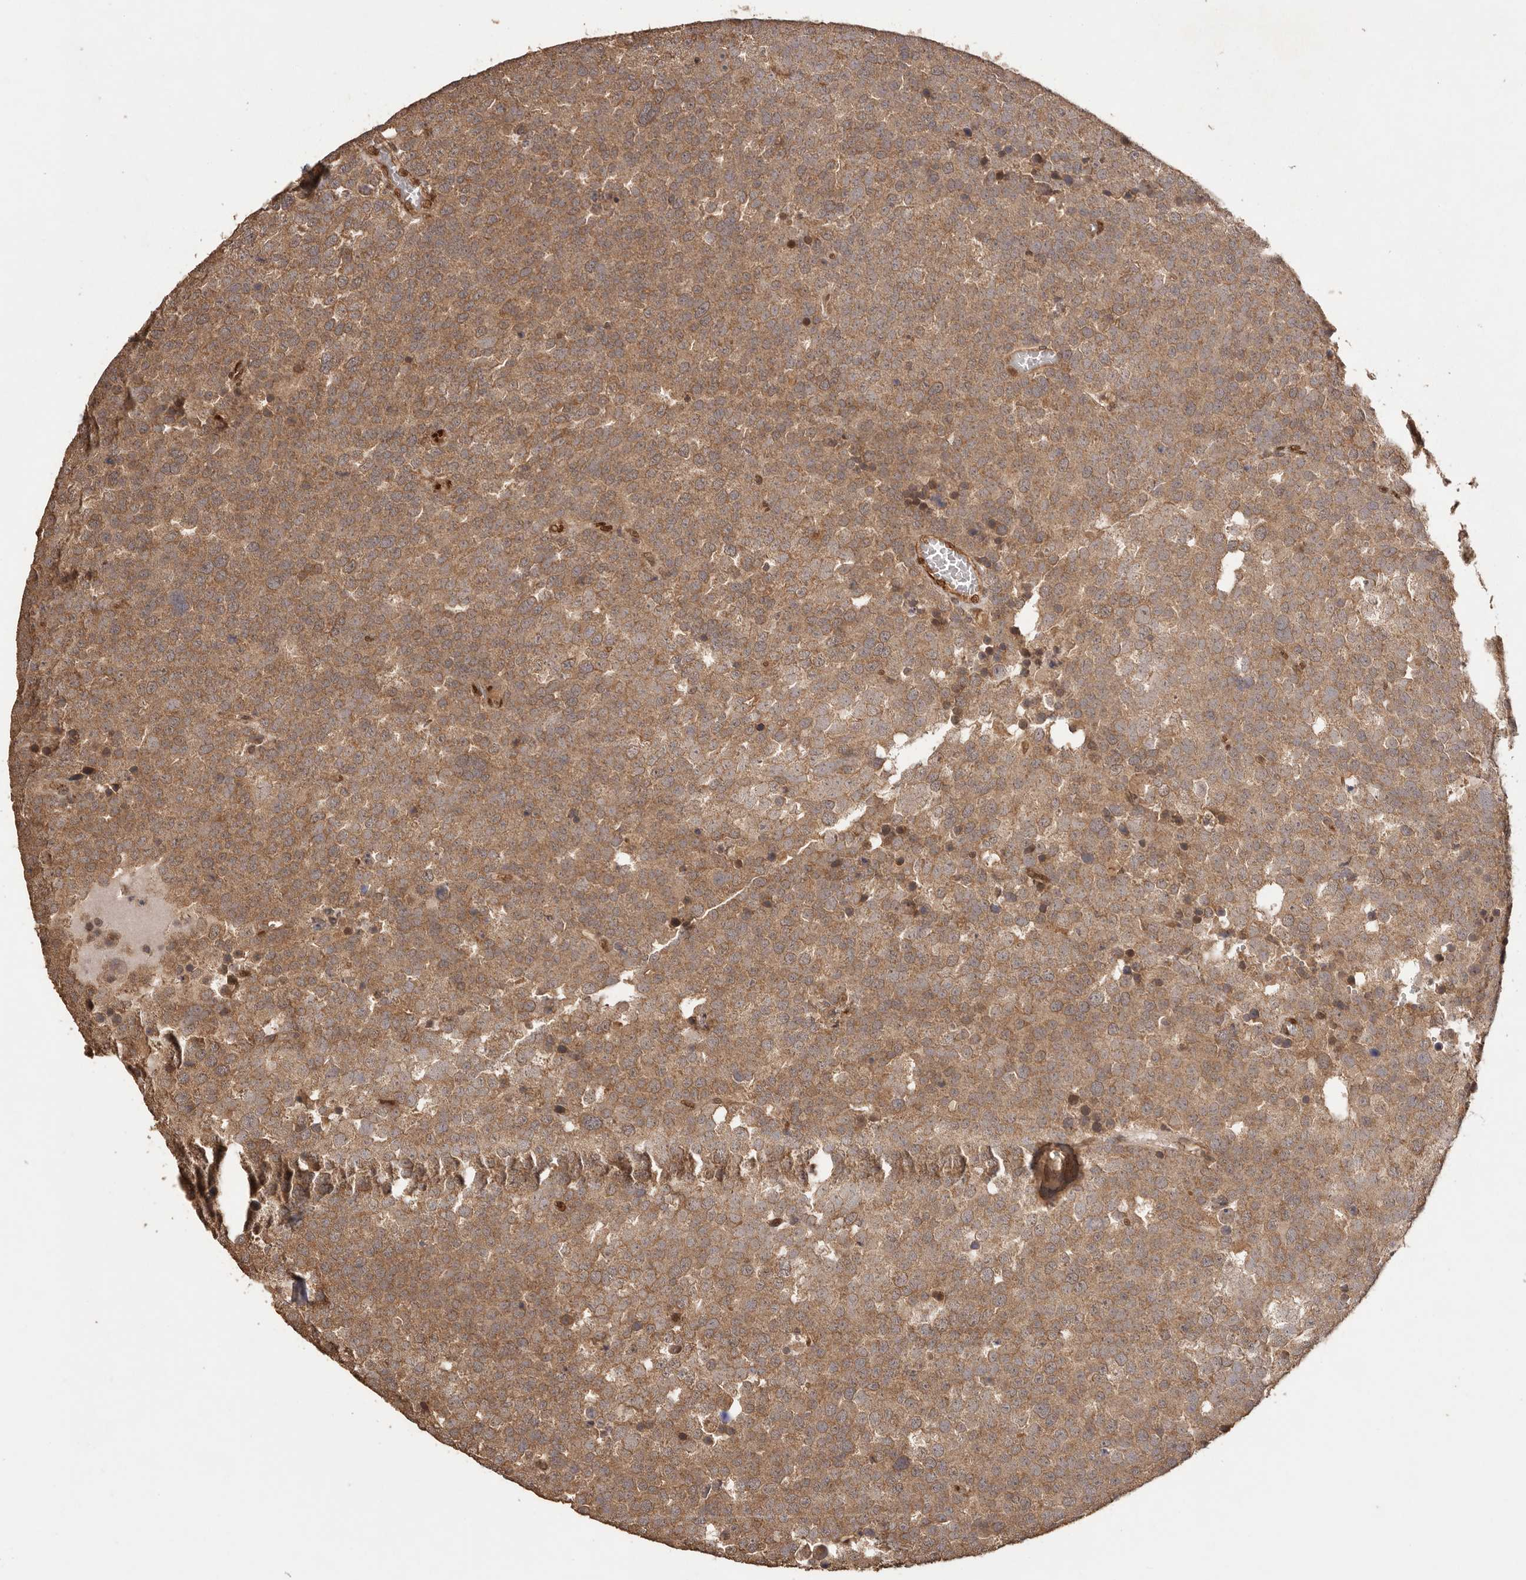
{"staining": {"intensity": "moderate", "quantity": ">75%", "location": "cytoplasmic/membranous"}, "tissue": "testis cancer", "cell_type": "Tumor cells", "image_type": "cancer", "snomed": [{"axis": "morphology", "description": "Seminoma, NOS"}, {"axis": "topography", "description": "Testis"}], "caption": "Protein analysis of testis cancer (seminoma) tissue demonstrates moderate cytoplasmic/membranous positivity in about >75% of tumor cells.", "gene": "UBR2", "patient": {"sex": "male", "age": 71}}